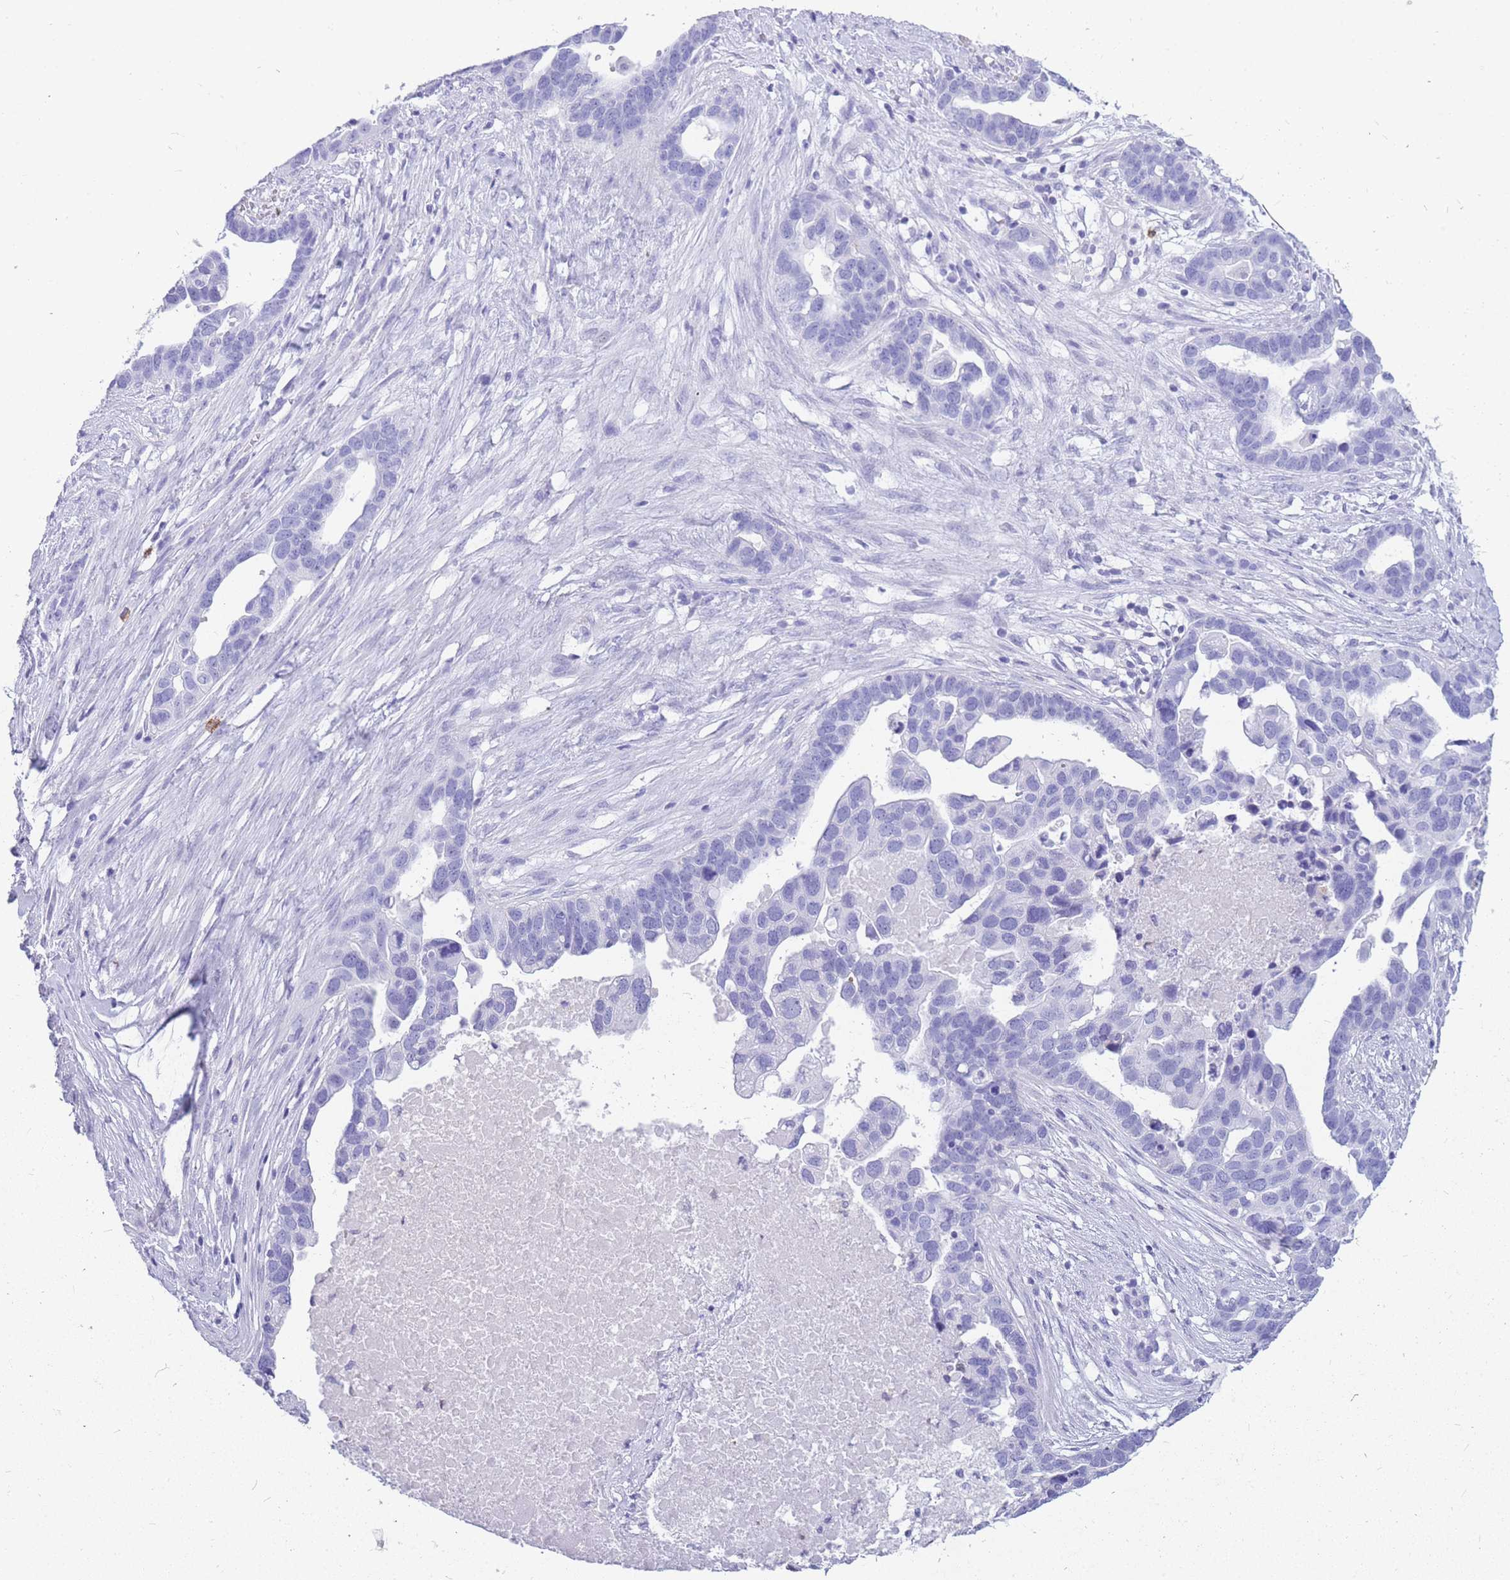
{"staining": {"intensity": "negative", "quantity": "none", "location": "none"}, "tissue": "ovarian cancer", "cell_type": "Tumor cells", "image_type": "cancer", "snomed": [{"axis": "morphology", "description": "Cystadenocarcinoma, serous, NOS"}, {"axis": "topography", "description": "Ovary"}], "caption": "Ovarian cancer was stained to show a protein in brown. There is no significant positivity in tumor cells.", "gene": "HERC1", "patient": {"sex": "female", "age": 54}}